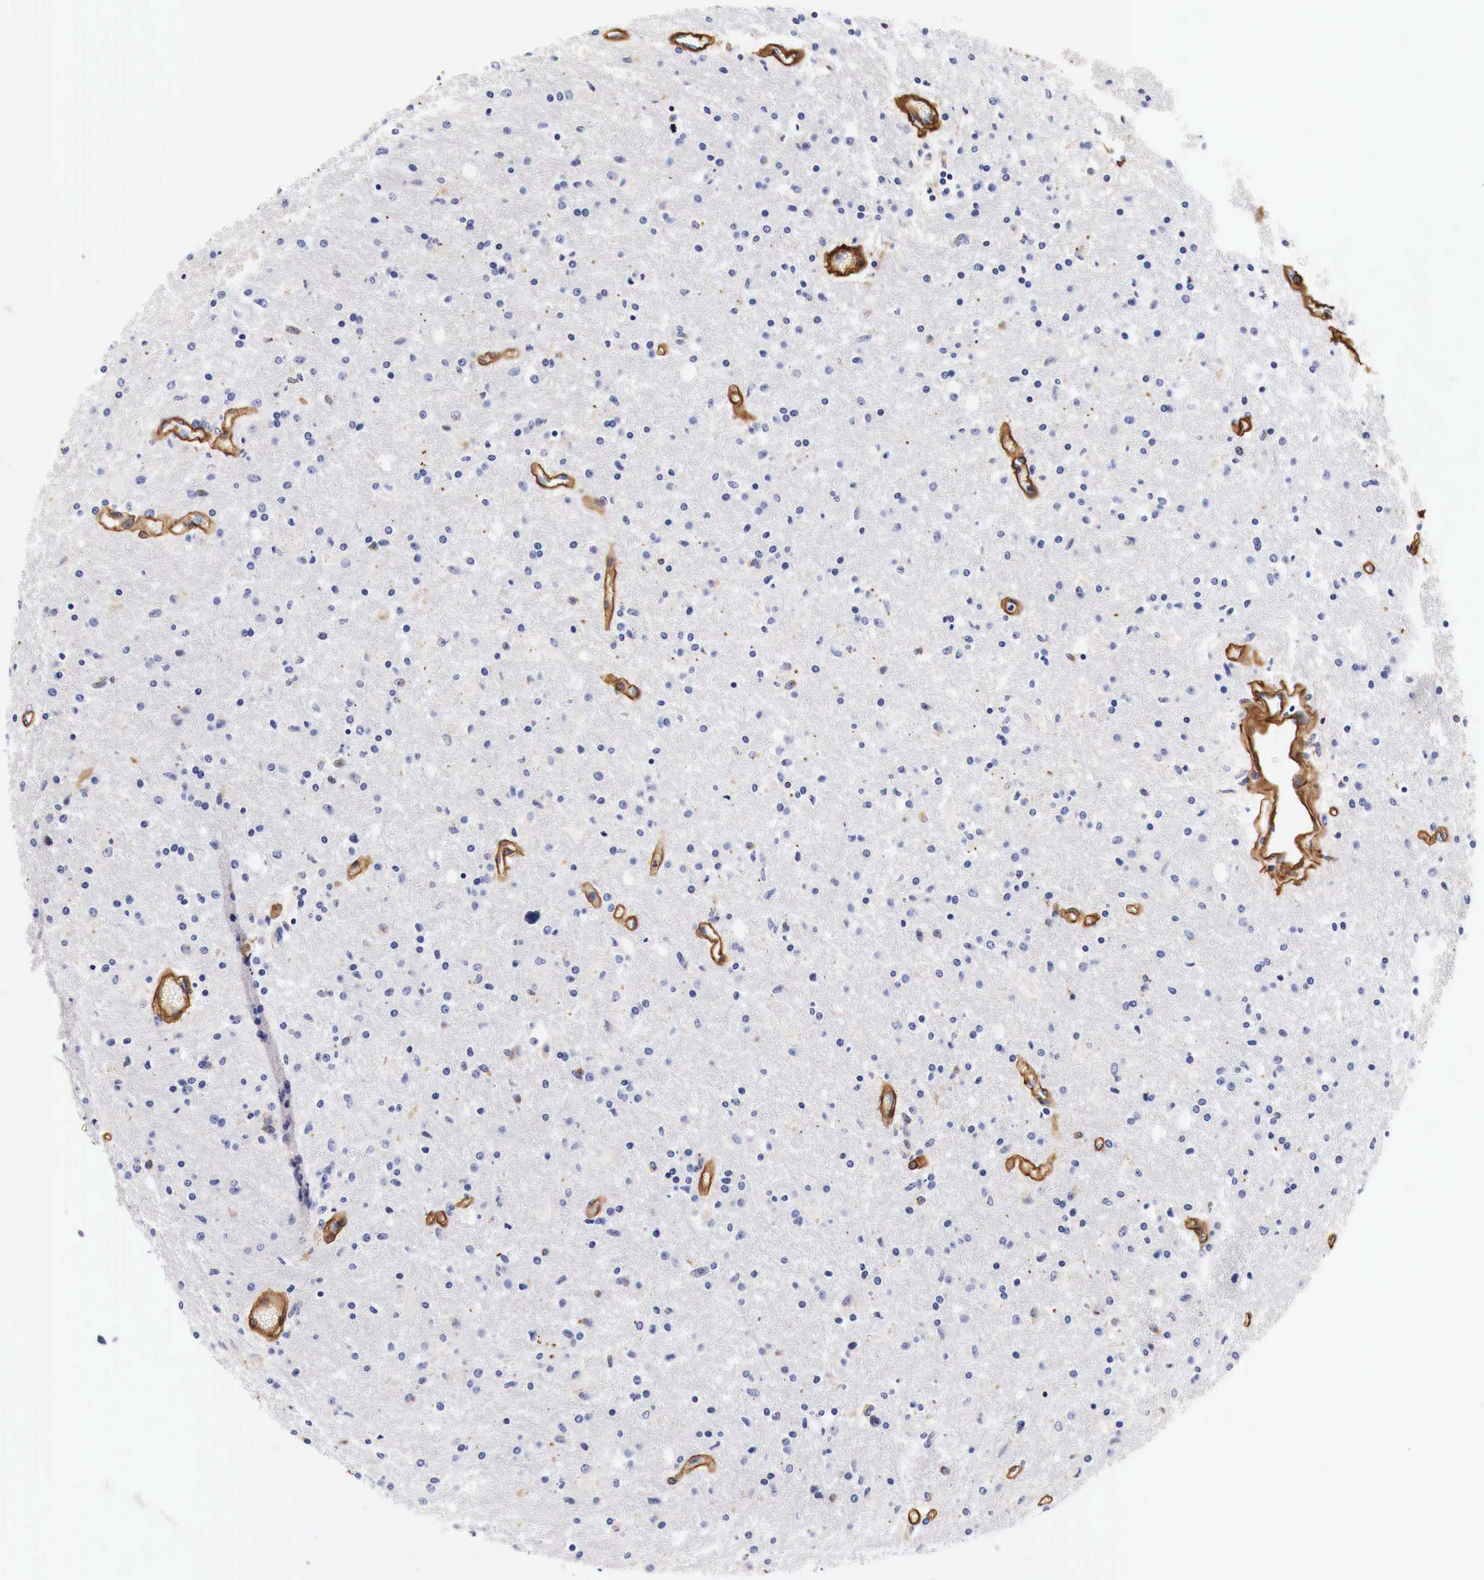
{"staining": {"intensity": "negative", "quantity": "none", "location": "none"}, "tissue": "glioma", "cell_type": "Tumor cells", "image_type": "cancer", "snomed": [{"axis": "morphology", "description": "Glioma, malignant, High grade"}, {"axis": "topography", "description": "Brain"}], "caption": "This is a image of IHC staining of high-grade glioma (malignant), which shows no positivity in tumor cells. (Immunohistochemistry, brightfield microscopy, high magnification).", "gene": "LAMB2", "patient": {"sex": "male", "age": 68}}